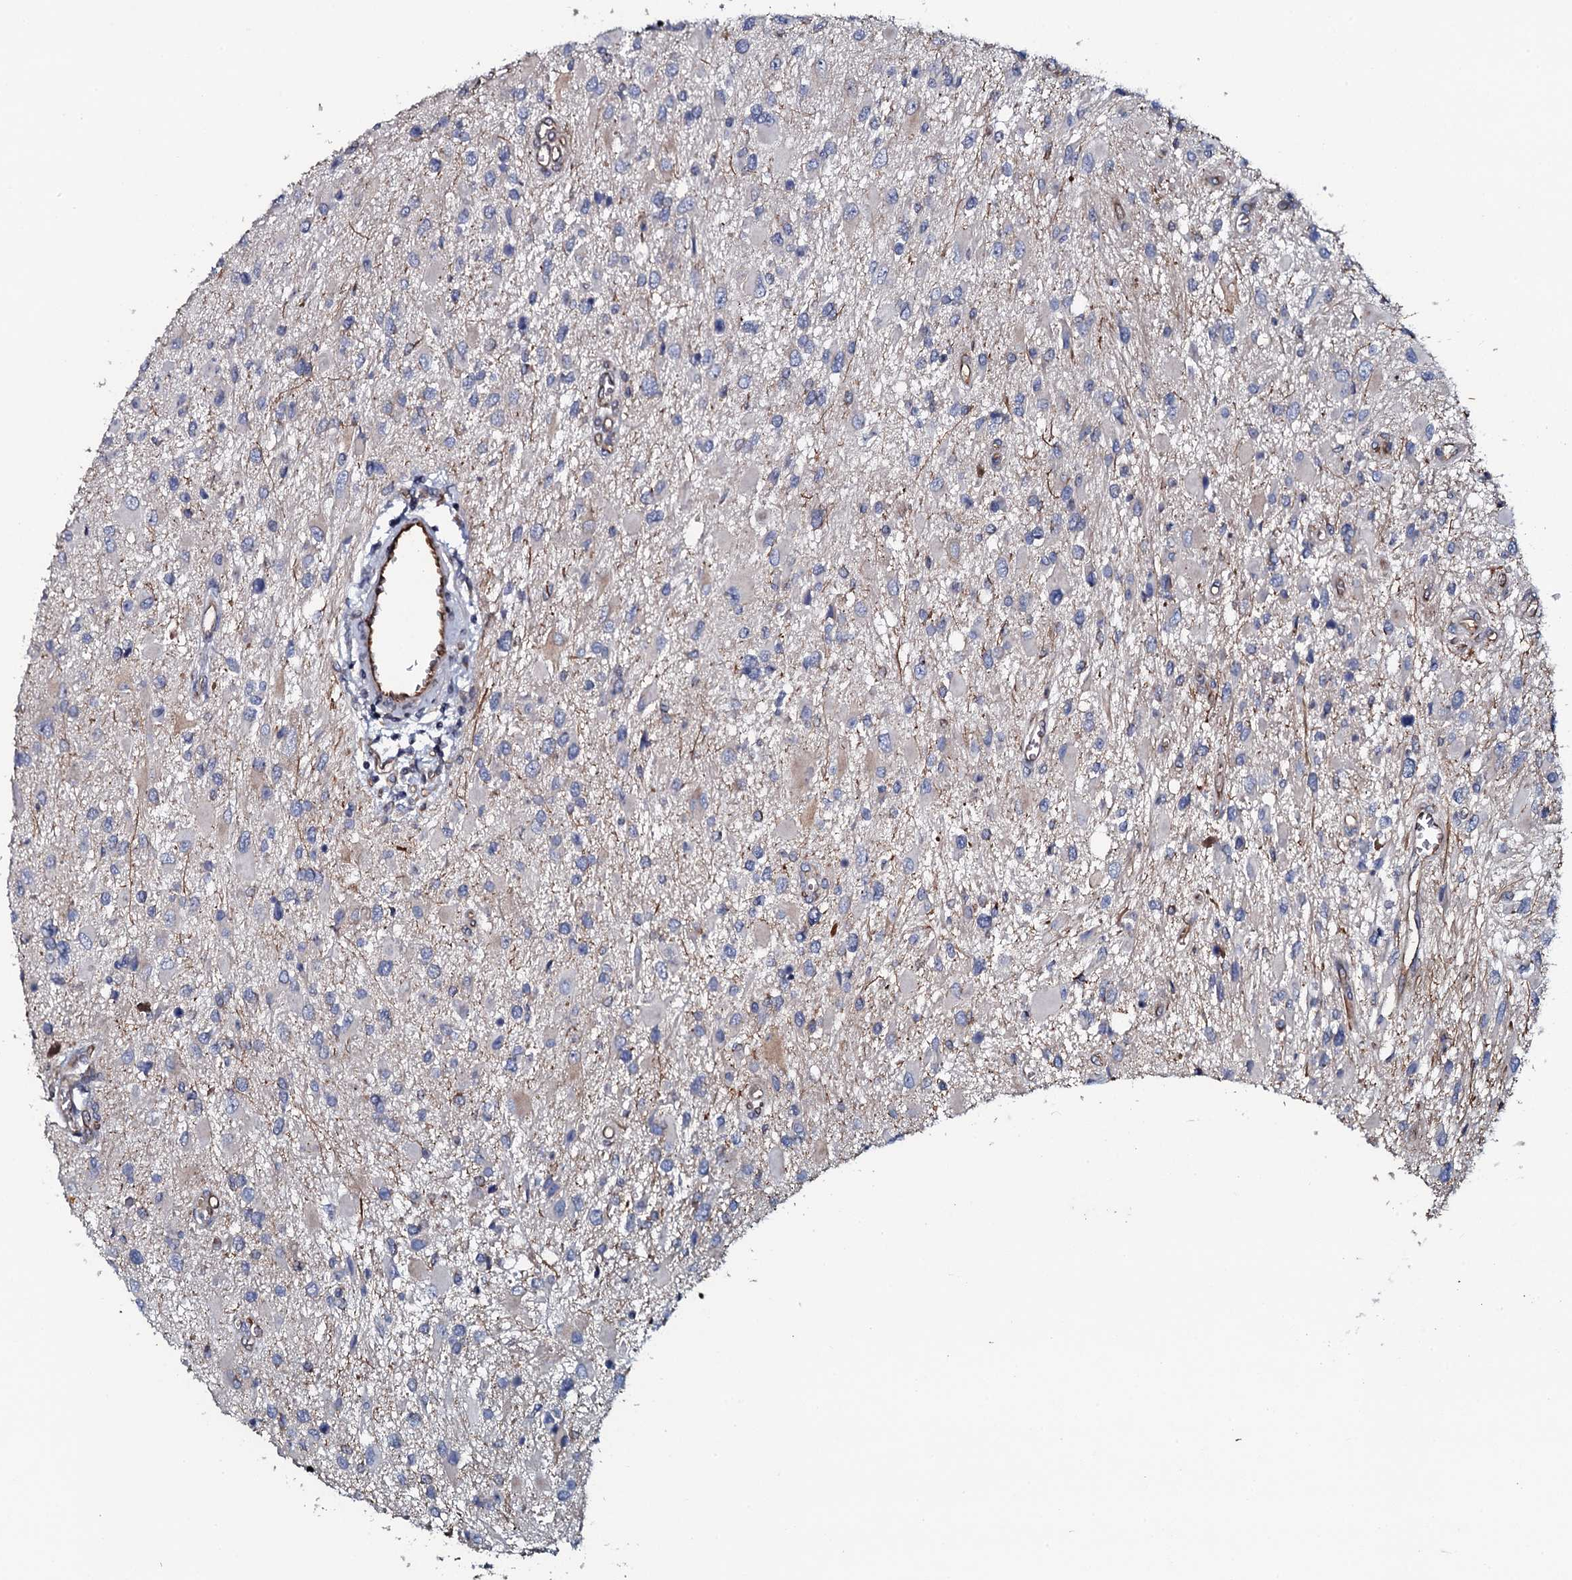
{"staining": {"intensity": "negative", "quantity": "none", "location": "none"}, "tissue": "glioma", "cell_type": "Tumor cells", "image_type": "cancer", "snomed": [{"axis": "morphology", "description": "Glioma, malignant, High grade"}, {"axis": "topography", "description": "Brain"}], "caption": "Malignant glioma (high-grade) was stained to show a protein in brown. There is no significant expression in tumor cells. (IHC, brightfield microscopy, high magnification).", "gene": "TMEM151A", "patient": {"sex": "male", "age": 53}}